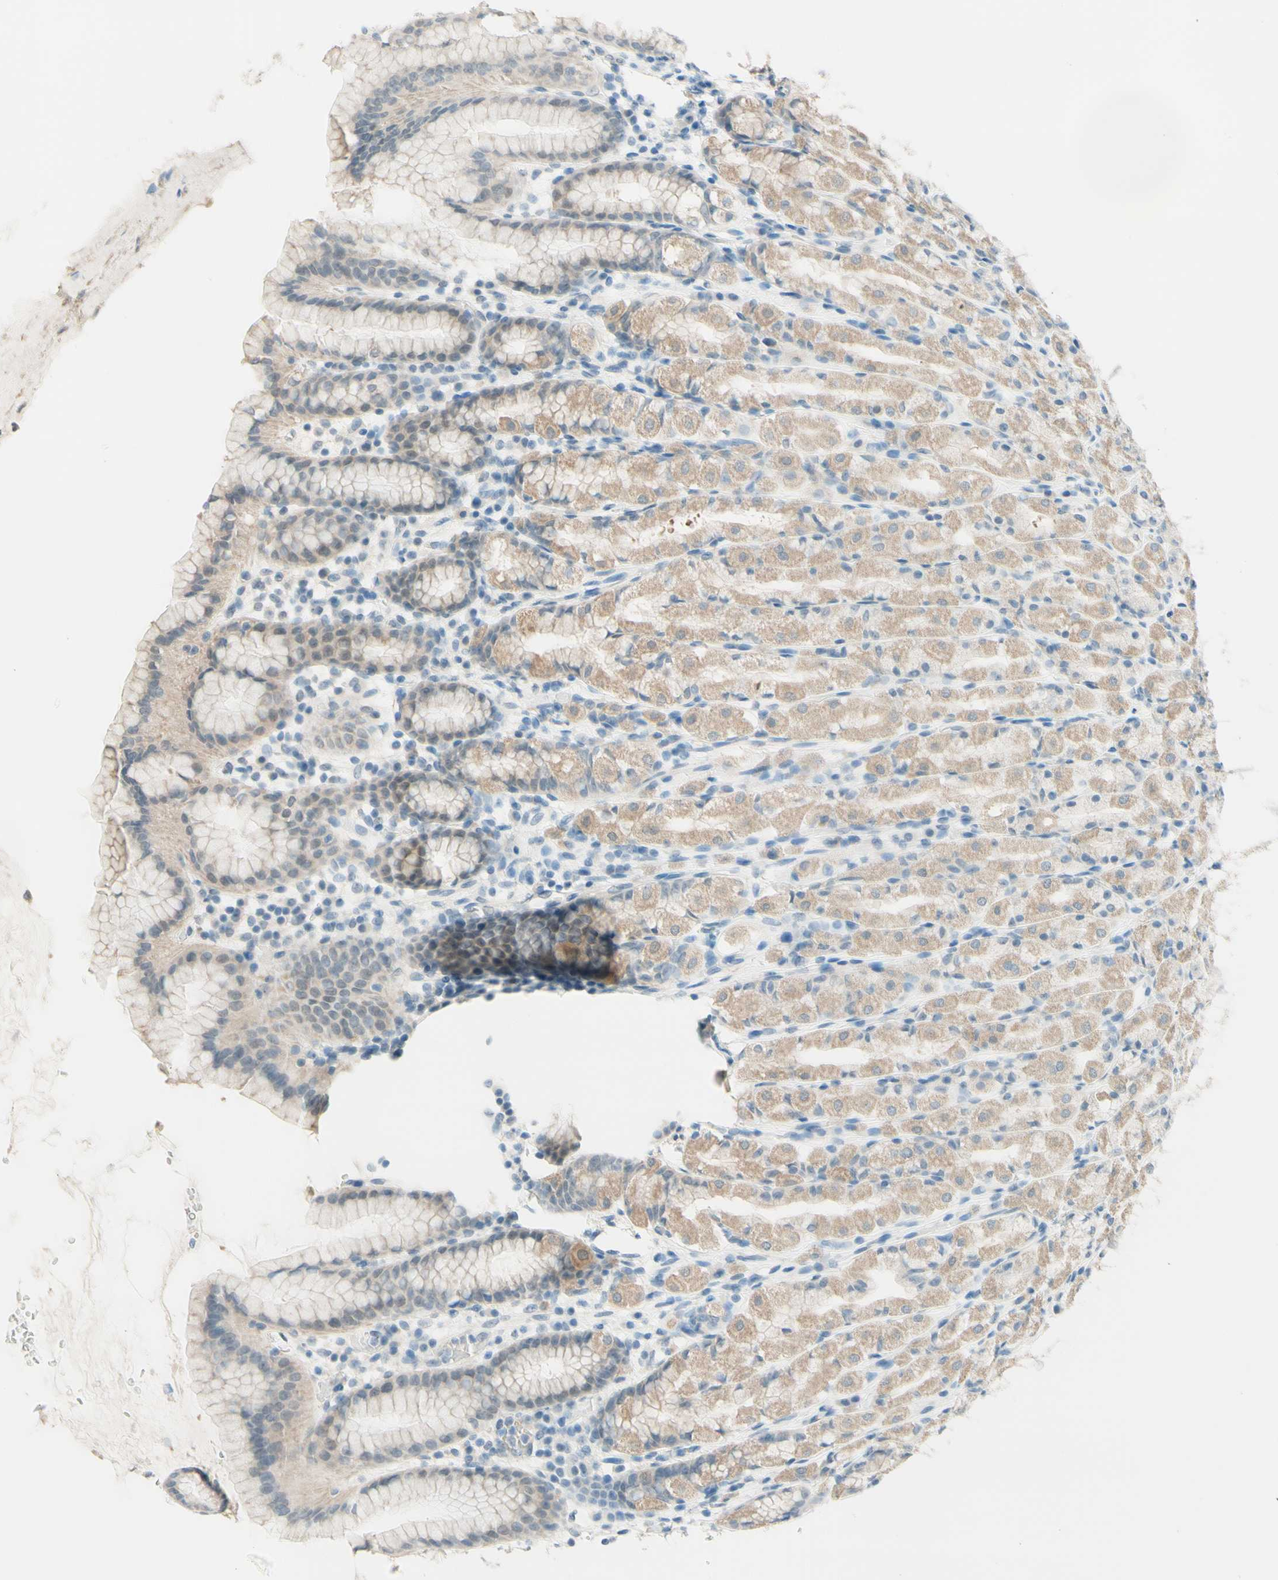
{"staining": {"intensity": "weak", "quantity": "25%-75%", "location": "cytoplasmic/membranous"}, "tissue": "stomach", "cell_type": "Glandular cells", "image_type": "normal", "snomed": [{"axis": "morphology", "description": "Normal tissue, NOS"}, {"axis": "topography", "description": "Stomach, upper"}], "caption": "Weak cytoplasmic/membranous expression for a protein is present in approximately 25%-75% of glandular cells of unremarkable stomach using IHC.", "gene": "JPH1", "patient": {"sex": "male", "age": 68}}